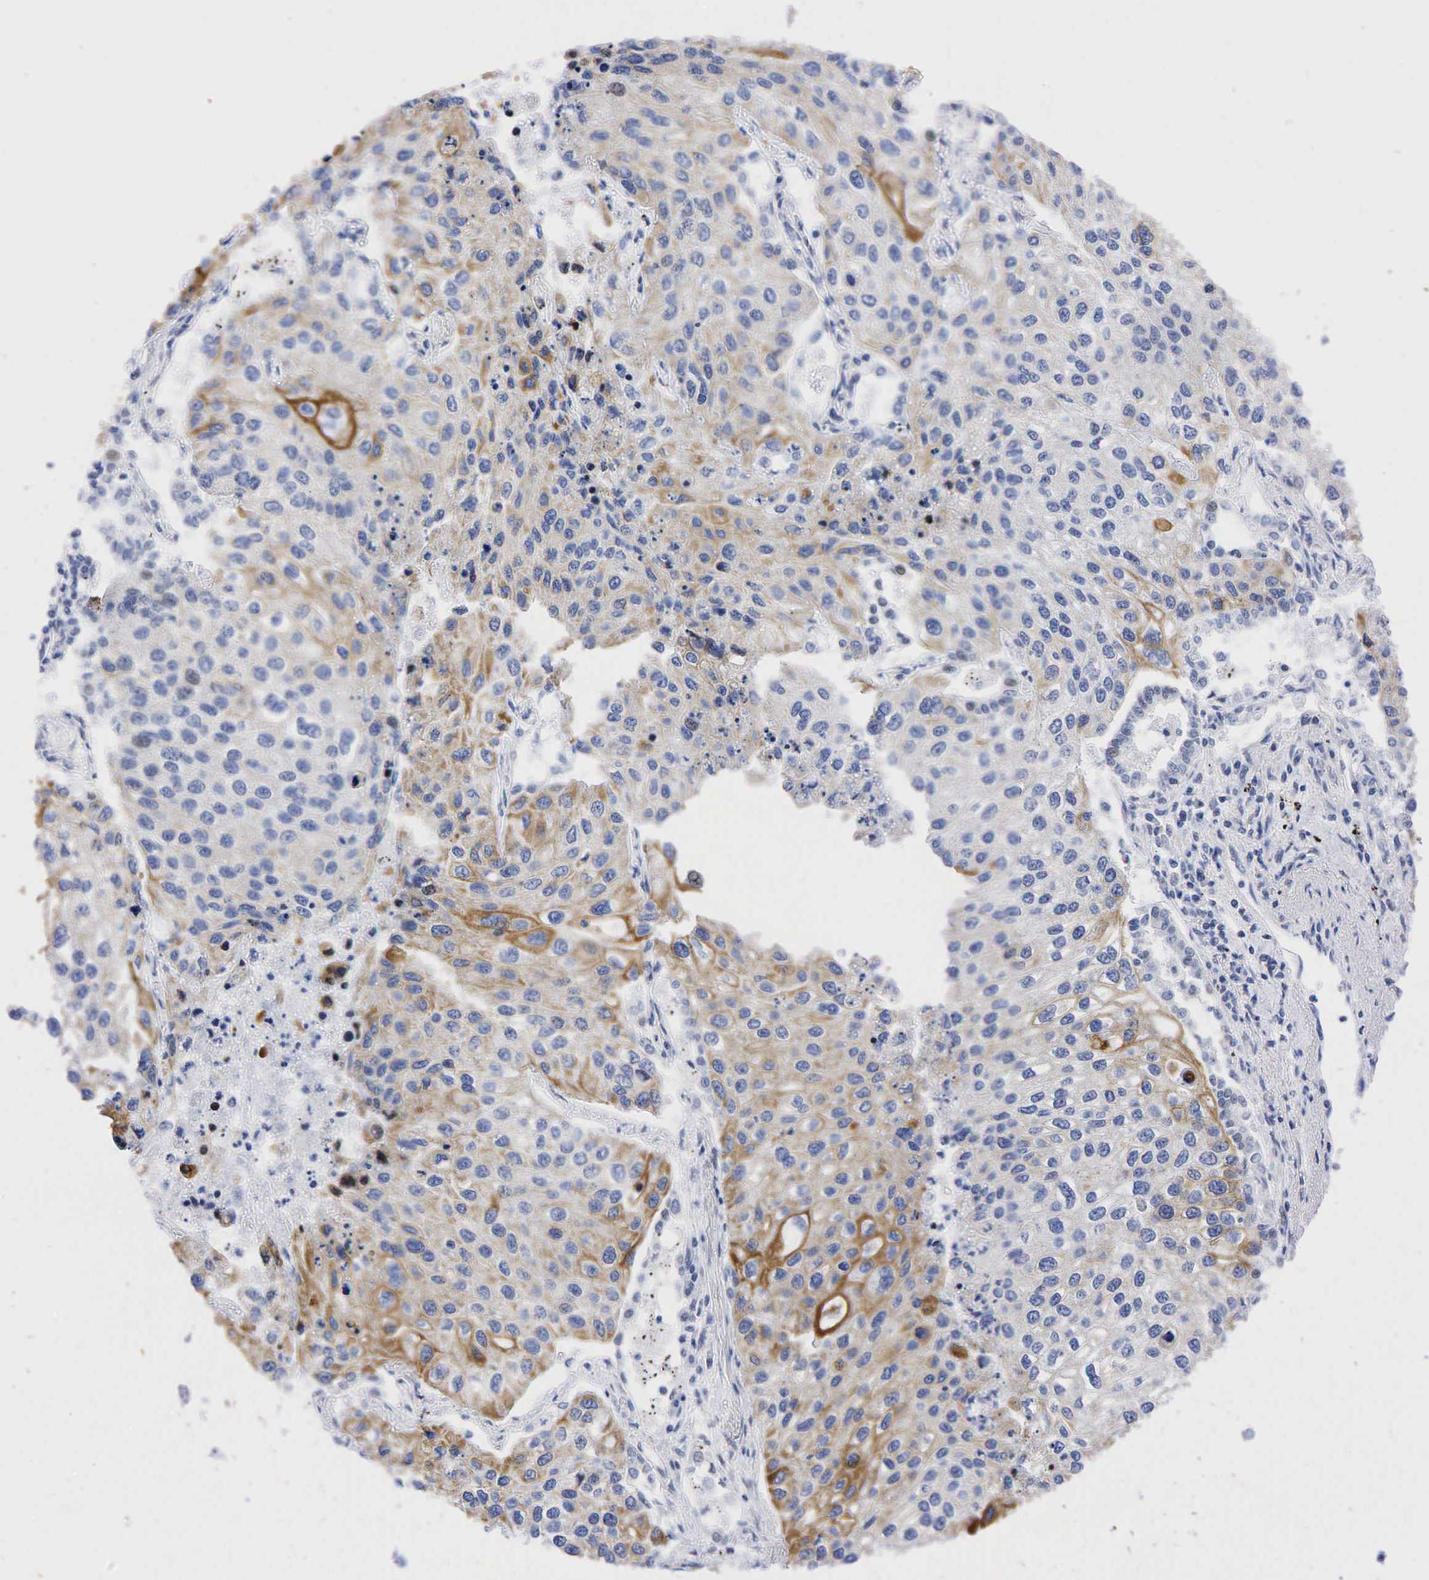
{"staining": {"intensity": "weak", "quantity": "25%-75%", "location": "cytoplasmic/membranous"}, "tissue": "lung cancer", "cell_type": "Tumor cells", "image_type": "cancer", "snomed": [{"axis": "morphology", "description": "Squamous cell carcinoma, NOS"}, {"axis": "topography", "description": "Lung"}], "caption": "The image exhibits immunohistochemical staining of lung cancer. There is weak cytoplasmic/membranous positivity is seen in approximately 25%-75% of tumor cells. The protein is stained brown, and the nuclei are stained in blue (DAB (3,3'-diaminobenzidine) IHC with brightfield microscopy, high magnification).", "gene": "PGR", "patient": {"sex": "male", "age": 75}}